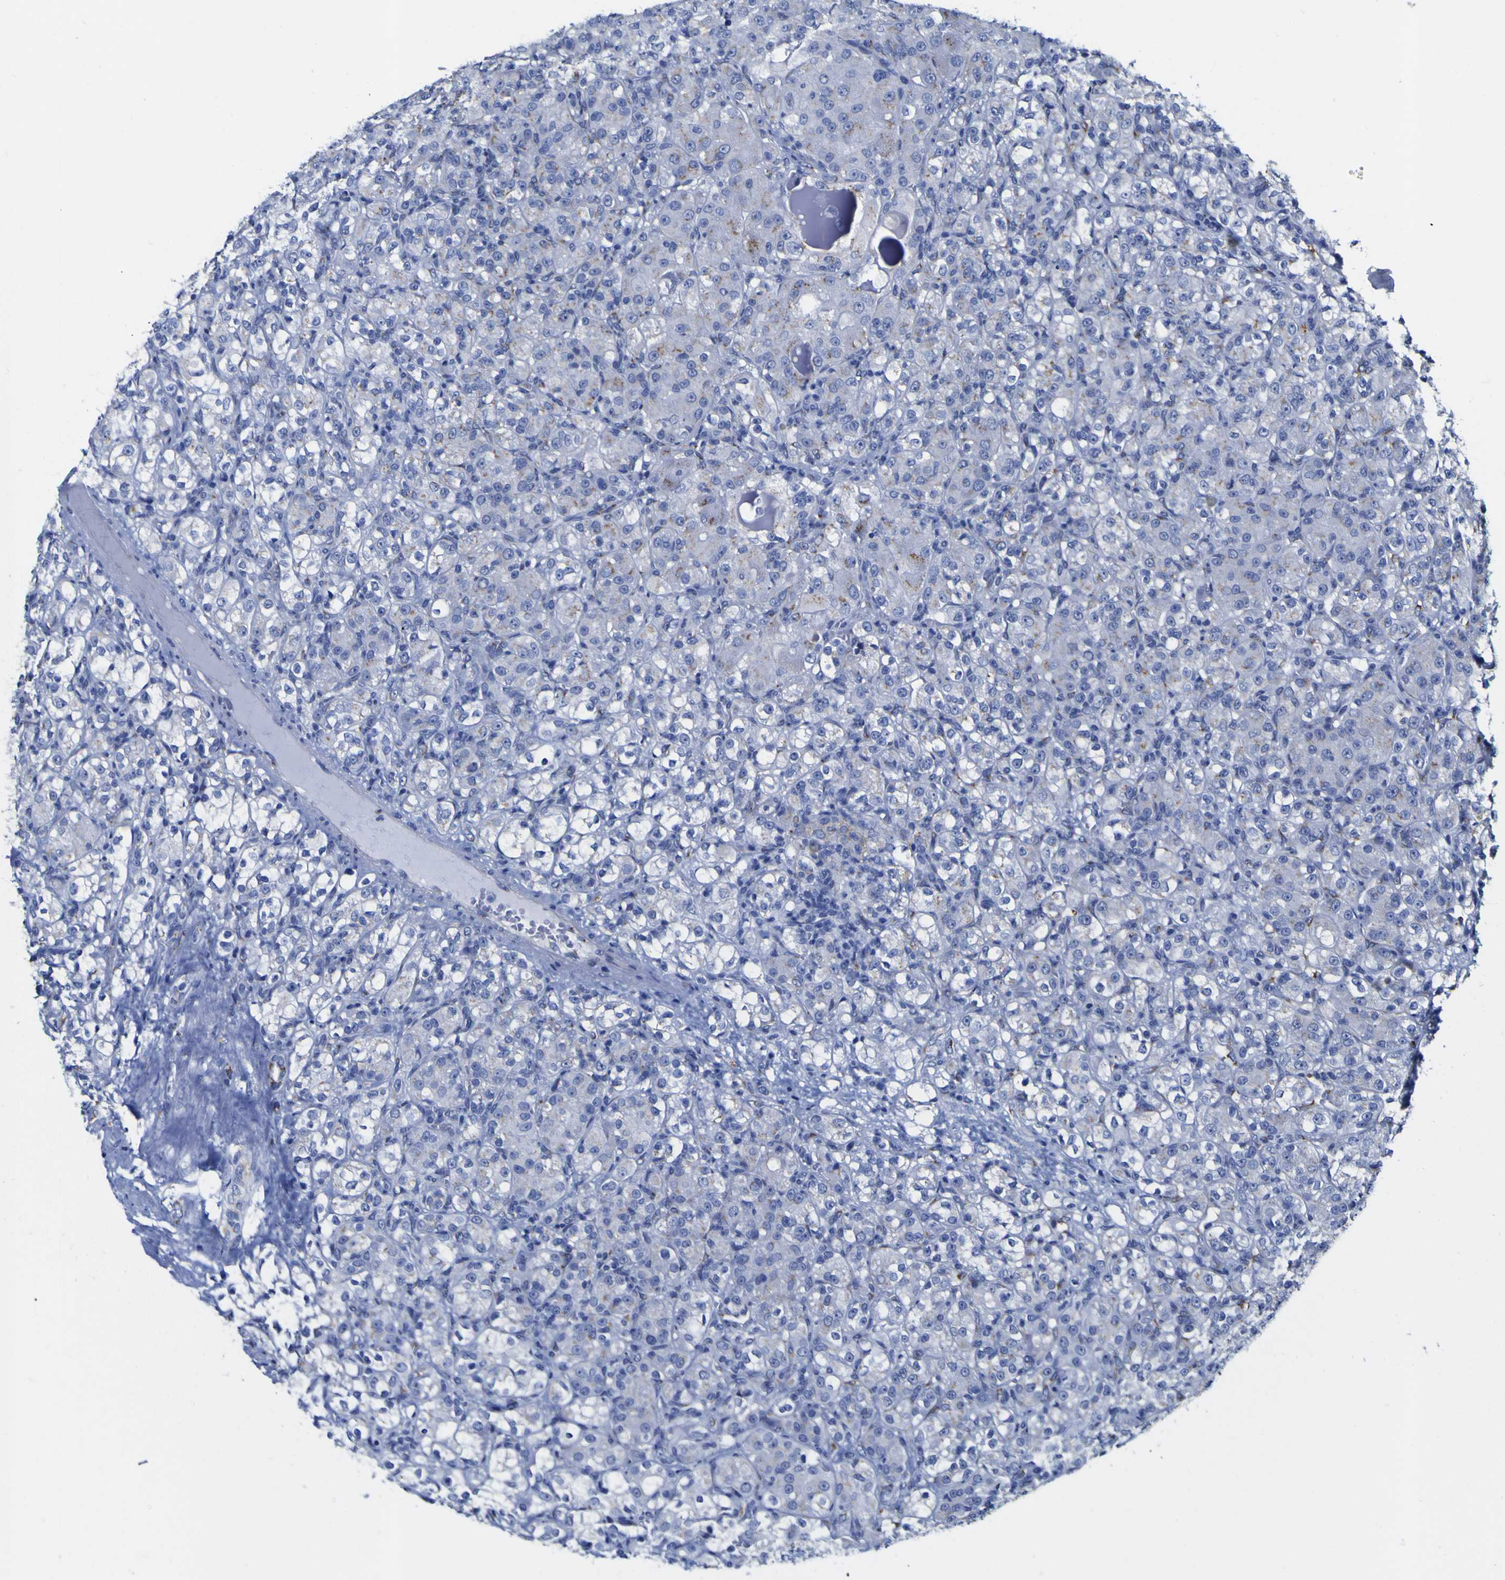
{"staining": {"intensity": "negative", "quantity": "none", "location": "none"}, "tissue": "renal cancer", "cell_type": "Tumor cells", "image_type": "cancer", "snomed": [{"axis": "morphology", "description": "Adenocarcinoma, NOS"}, {"axis": "topography", "description": "Kidney"}], "caption": "Histopathology image shows no protein positivity in tumor cells of renal adenocarcinoma tissue.", "gene": "GOLM1", "patient": {"sex": "male", "age": 61}}